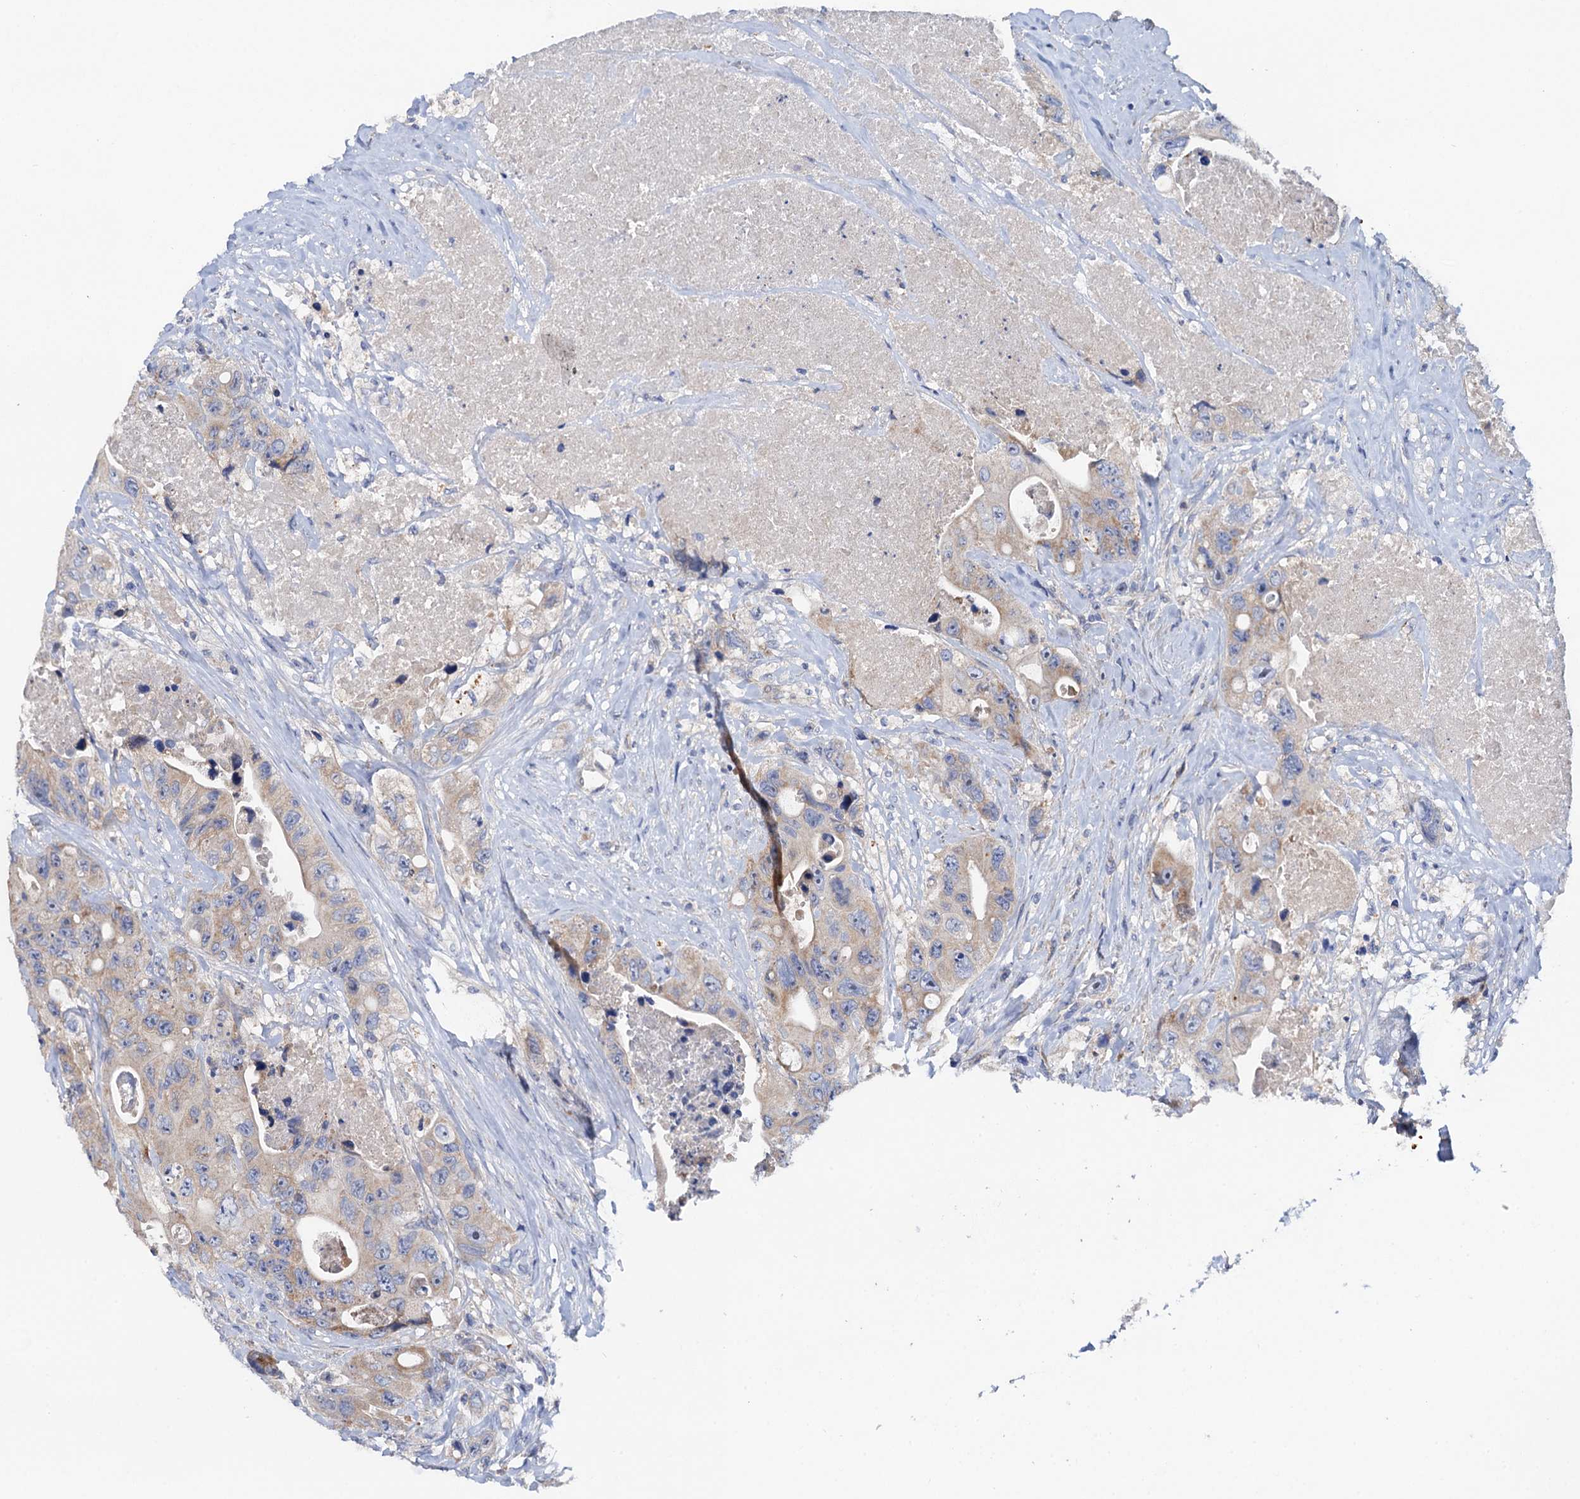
{"staining": {"intensity": "weak", "quantity": "<25%", "location": "cytoplasmic/membranous"}, "tissue": "colorectal cancer", "cell_type": "Tumor cells", "image_type": "cancer", "snomed": [{"axis": "morphology", "description": "Adenocarcinoma, NOS"}, {"axis": "topography", "description": "Colon"}], "caption": "High power microscopy histopathology image of an IHC micrograph of colorectal adenocarcinoma, revealing no significant staining in tumor cells.", "gene": "MRPL48", "patient": {"sex": "female", "age": 46}}